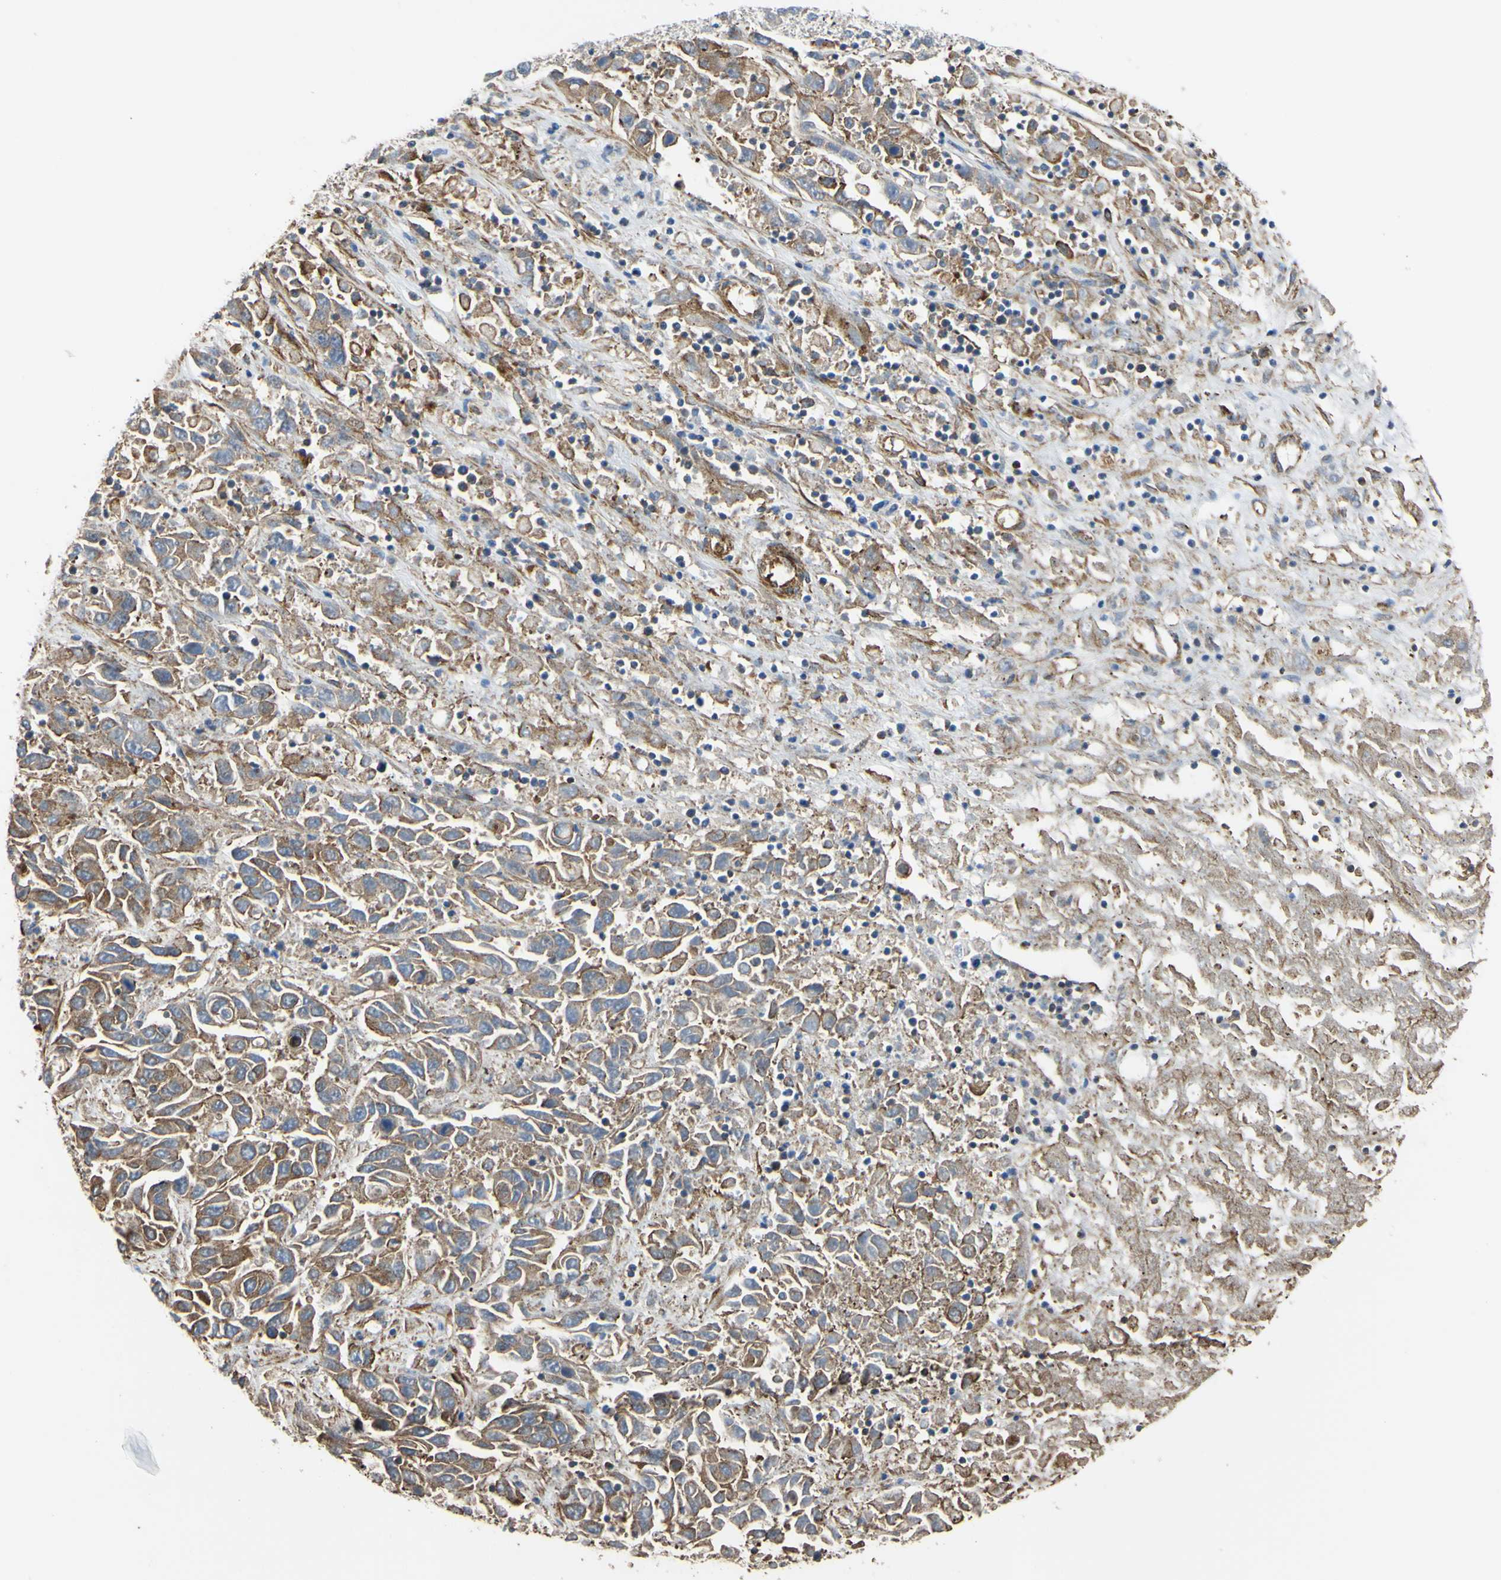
{"staining": {"intensity": "moderate", "quantity": ">75%", "location": "cytoplasmic/membranous"}, "tissue": "liver cancer", "cell_type": "Tumor cells", "image_type": "cancer", "snomed": [{"axis": "morphology", "description": "Cholangiocarcinoma"}, {"axis": "topography", "description": "Liver"}], "caption": "Immunohistochemical staining of liver cancer (cholangiocarcinoma) shows medium levels of moderate cytoplasmic/membranous staining in about >75% of tumor cells. The staining was performed using DAB to visualize the protein expression in brown, while the nuclei were stained in blue with hematoxylin (Magnification: 20x).", "gene": "BECN1", "patient": {"sex": "female", "age": 52}}